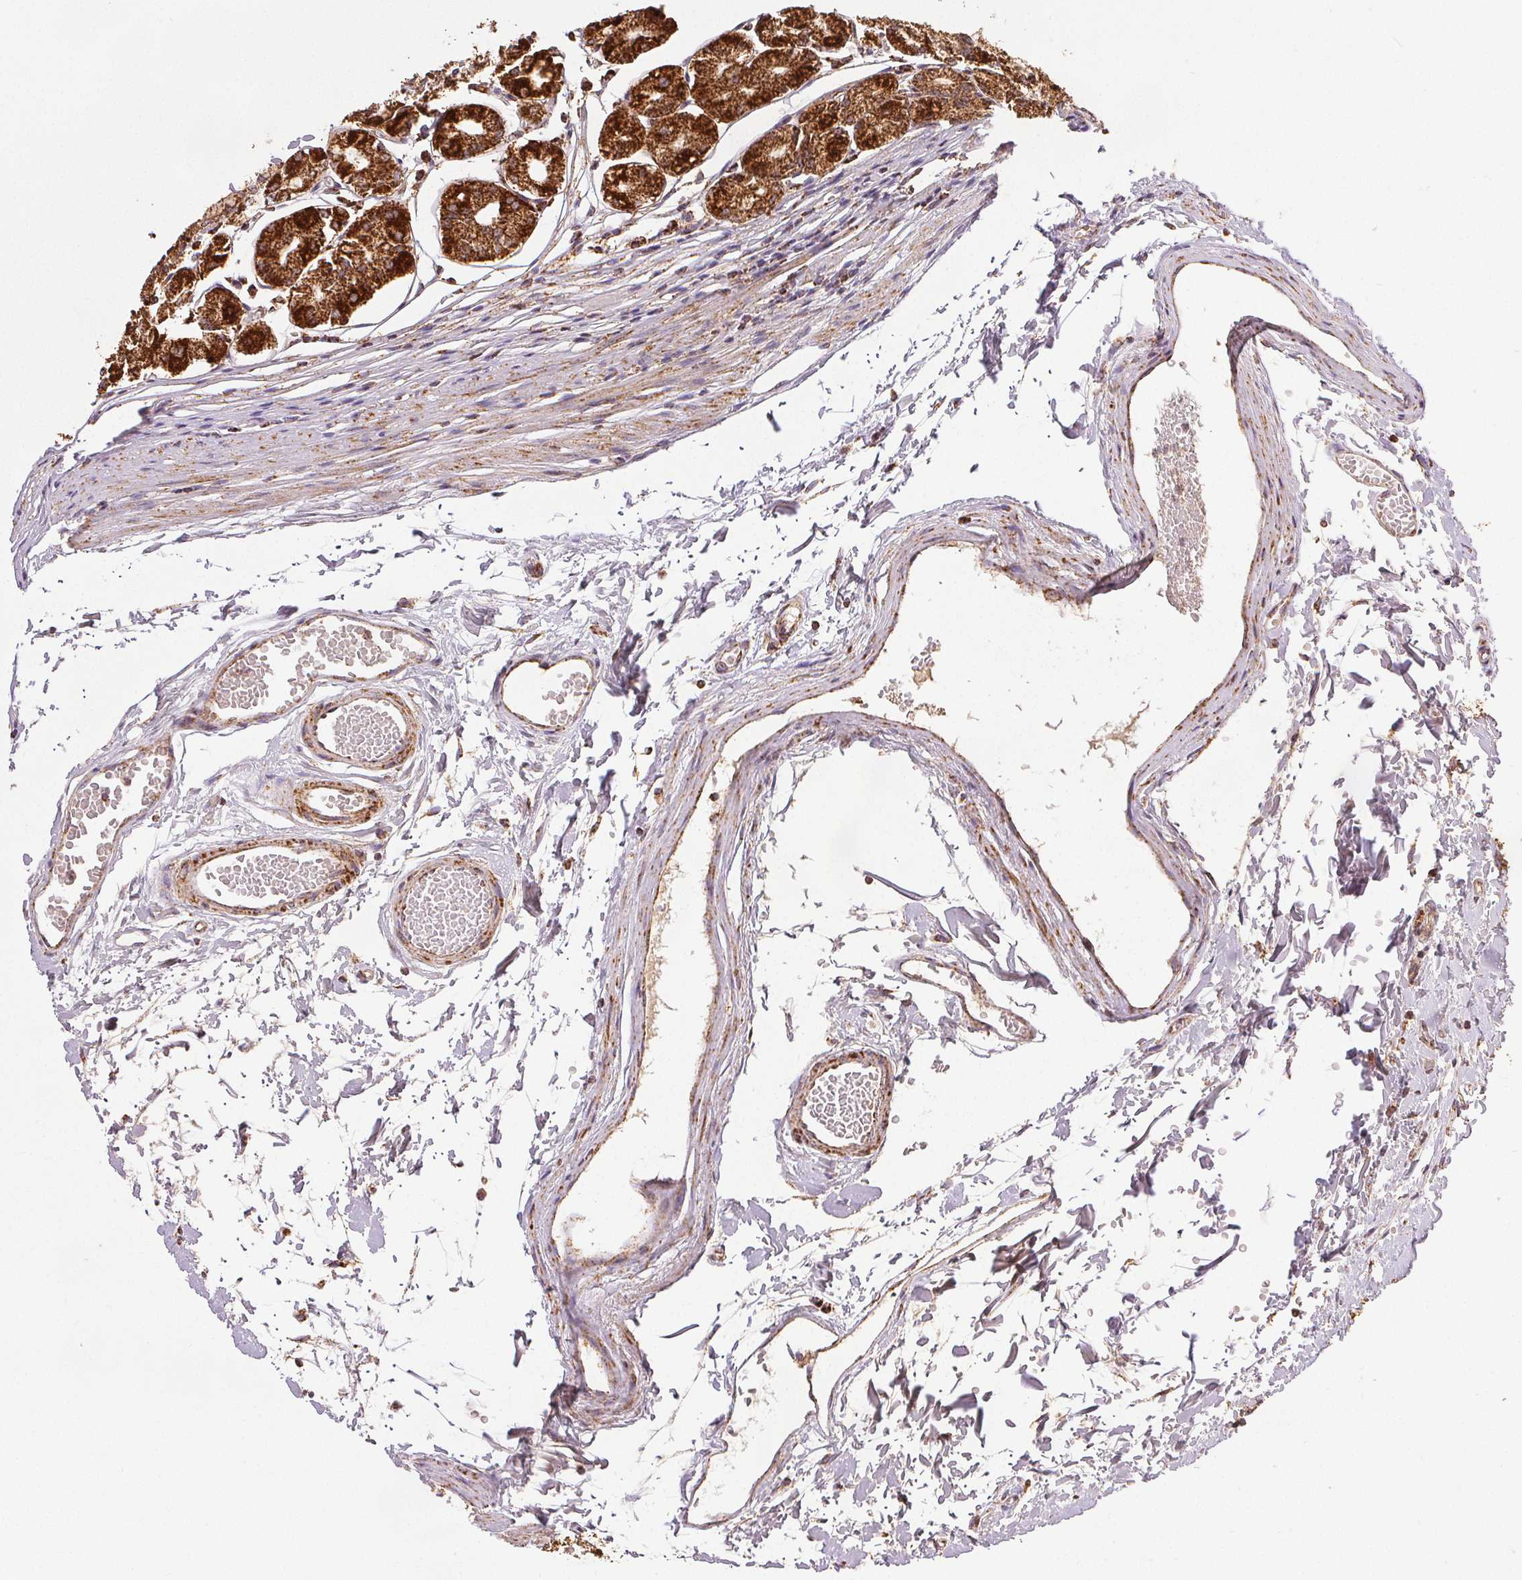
{"staining": {"intensity": "strong", "quantity": "25%-75%", "location": "cytoplasmic/membranous"}, "tissue": "stomach", "cell_type": "Glandular cells", "image_type": "normal", "snomed": [{"axis": "morphology", "description": "Normal tissue, NOS"}, {"axis": "topography", "description": "Stomach"}], "caption": "About 25%-75% of glandular cells in unremarkable human stomach demonstrate strong cytoplasmic/membranous protein expression as visualized by brown immunohistochemical staining.", "gene": "SDHB", "patient": {"sex": "male", "age": 55}}